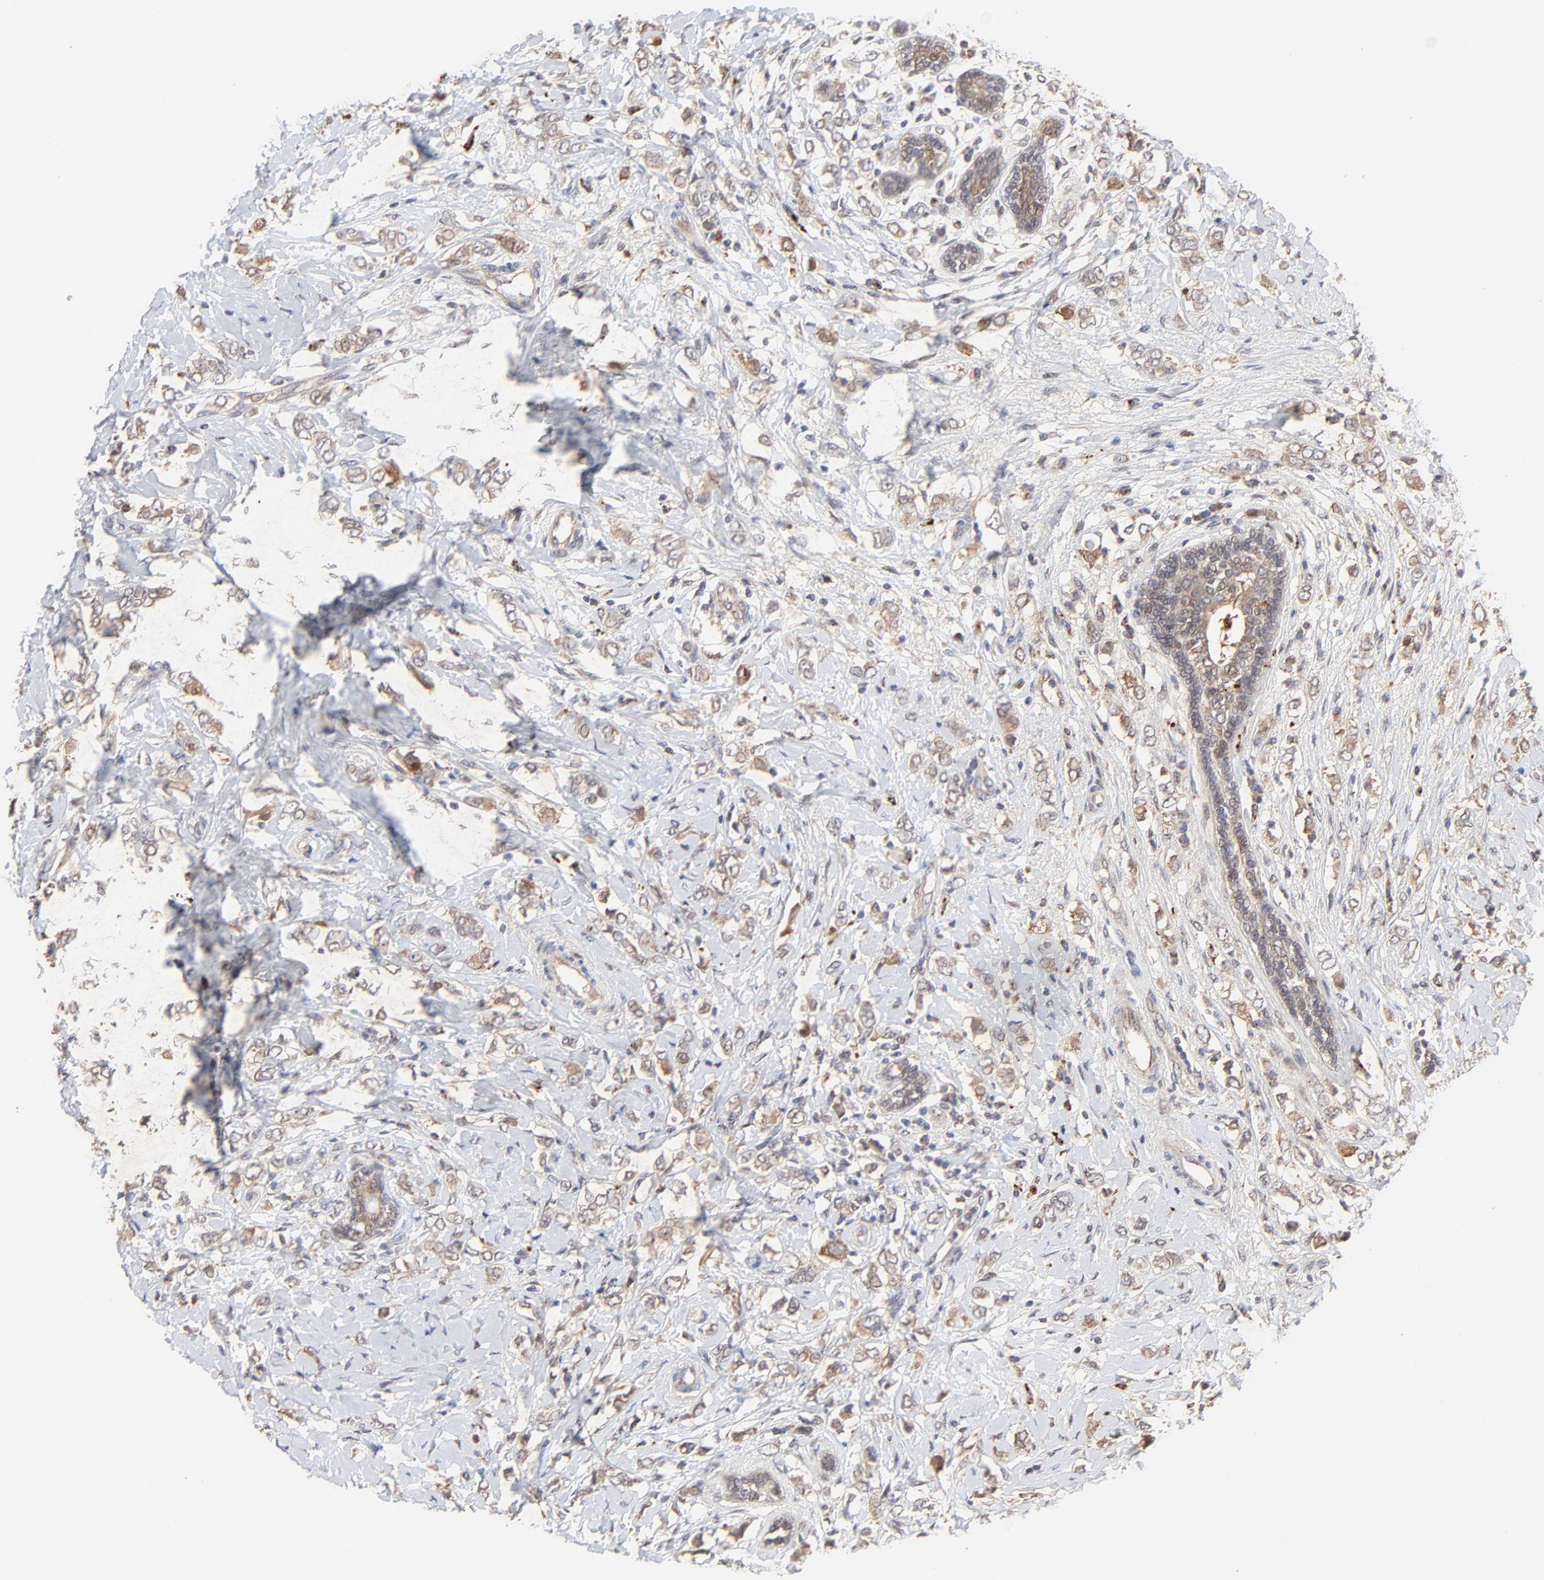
{"staining": {"intensity": "moderate", "quantity": ">75%", "location": "cytoplasmic/membranous"}, "tissue": "breast cancer", "cell_type": "Tumor cells", "image_type": "cancer", "snomed": [{"axis": "morphology", "description": "Normal tissue, NOS"}, {"axis": "morphology", "description": "Lobular carcinoma"}, {"axis": "topography", "description": "Breast"}], "caption": "This is an image of IHC staining of lobular carcinoma (breast), which shows moderate staining in the cytoplasmic/membranous of tumor cells.", "gene": "LGALS3", "patient": {"sex": "female", "age": 47}}